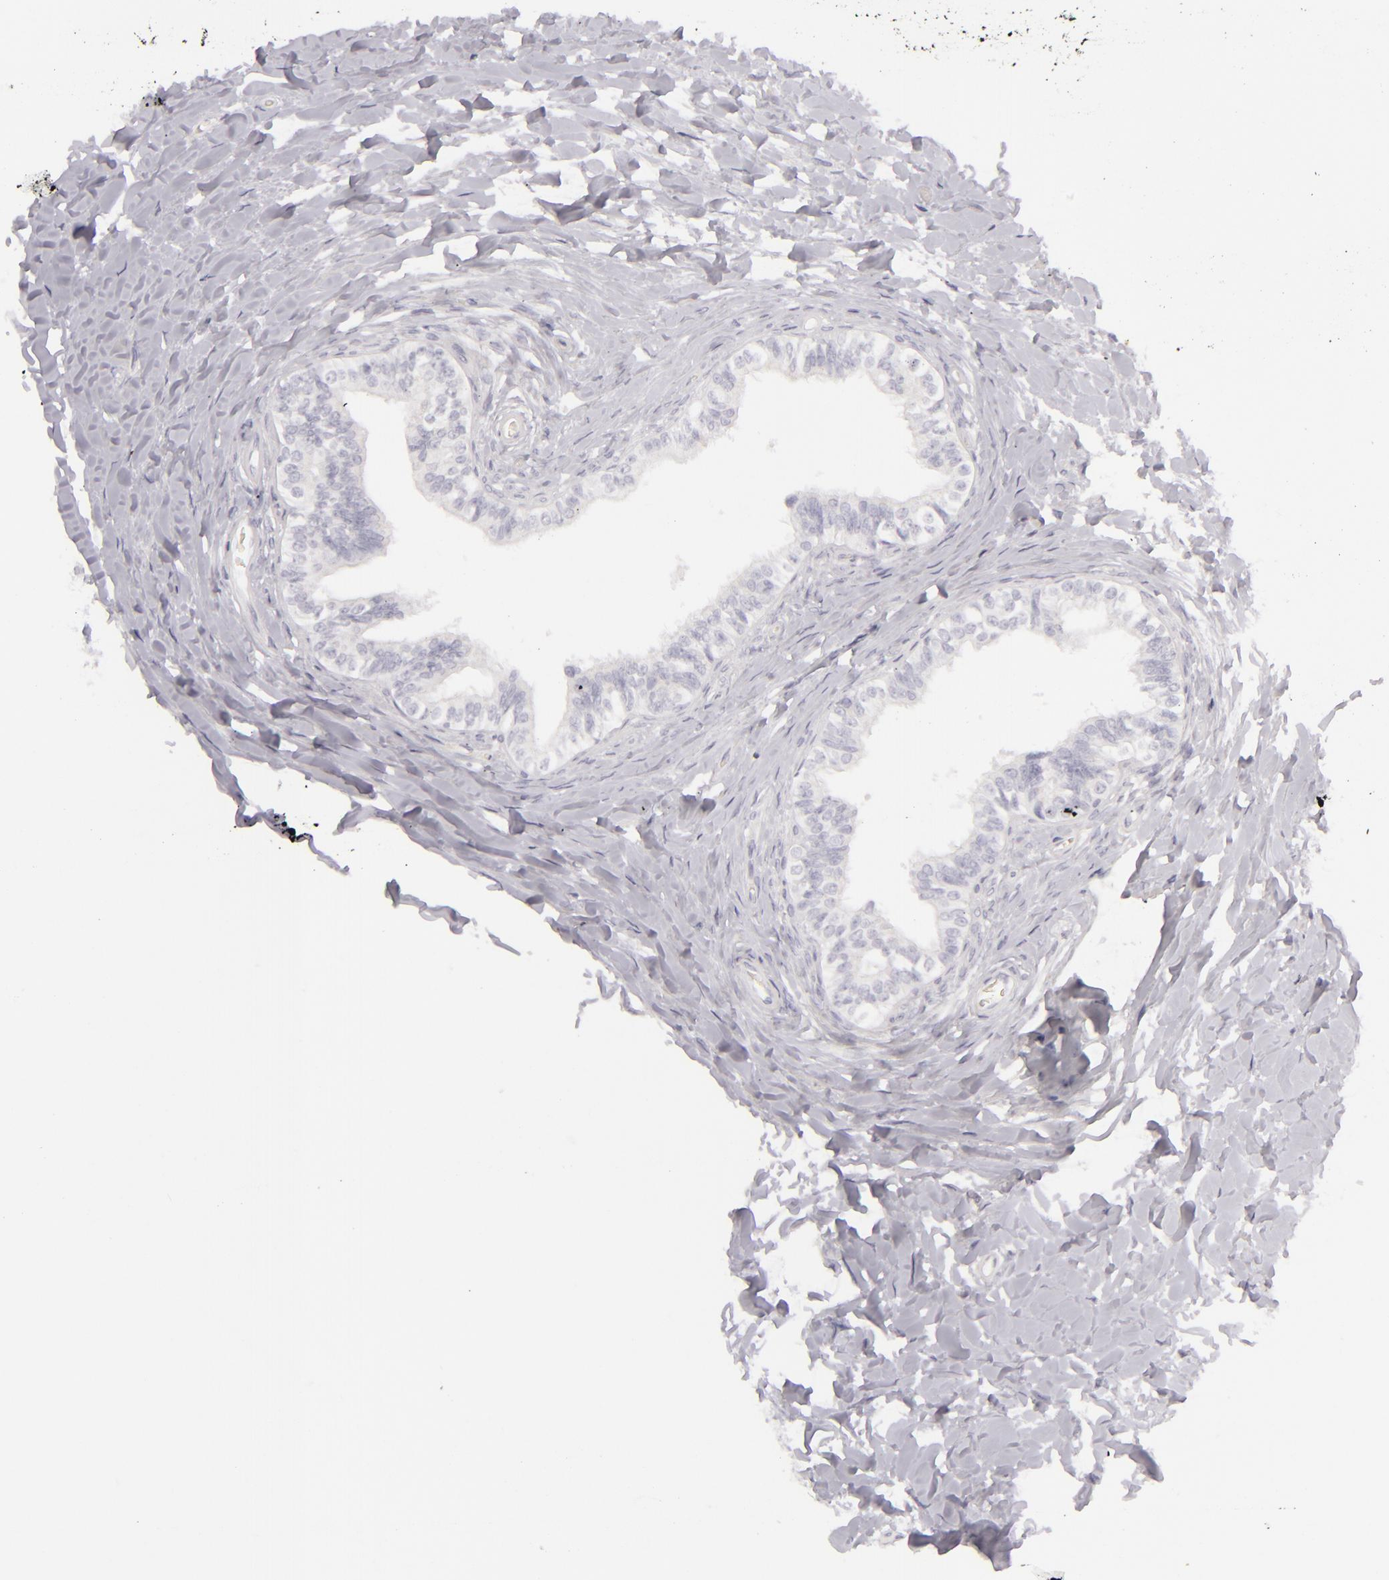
{"staining": {"intensity": "negative", "quantity": "none", "location": "none"}, "tissue": "epididymis", "cell_type": "Glandular cells", "image_type": "normal", "snomed": [{"axis": "morphology", "description": "Normal tissue, NOS"}, {"axis": "topography", "description": "Soft tissue"}, {"axis": "topography", "description": "Epididymis"}], "caption": "DAB (3,3'-diaminobenzidine) immunohistochemical staining of unremarkable epididymis shows no significant positivity in glandular cells.", "gene": "CDX2", "patient": {"sex": "male", "age": 26}}